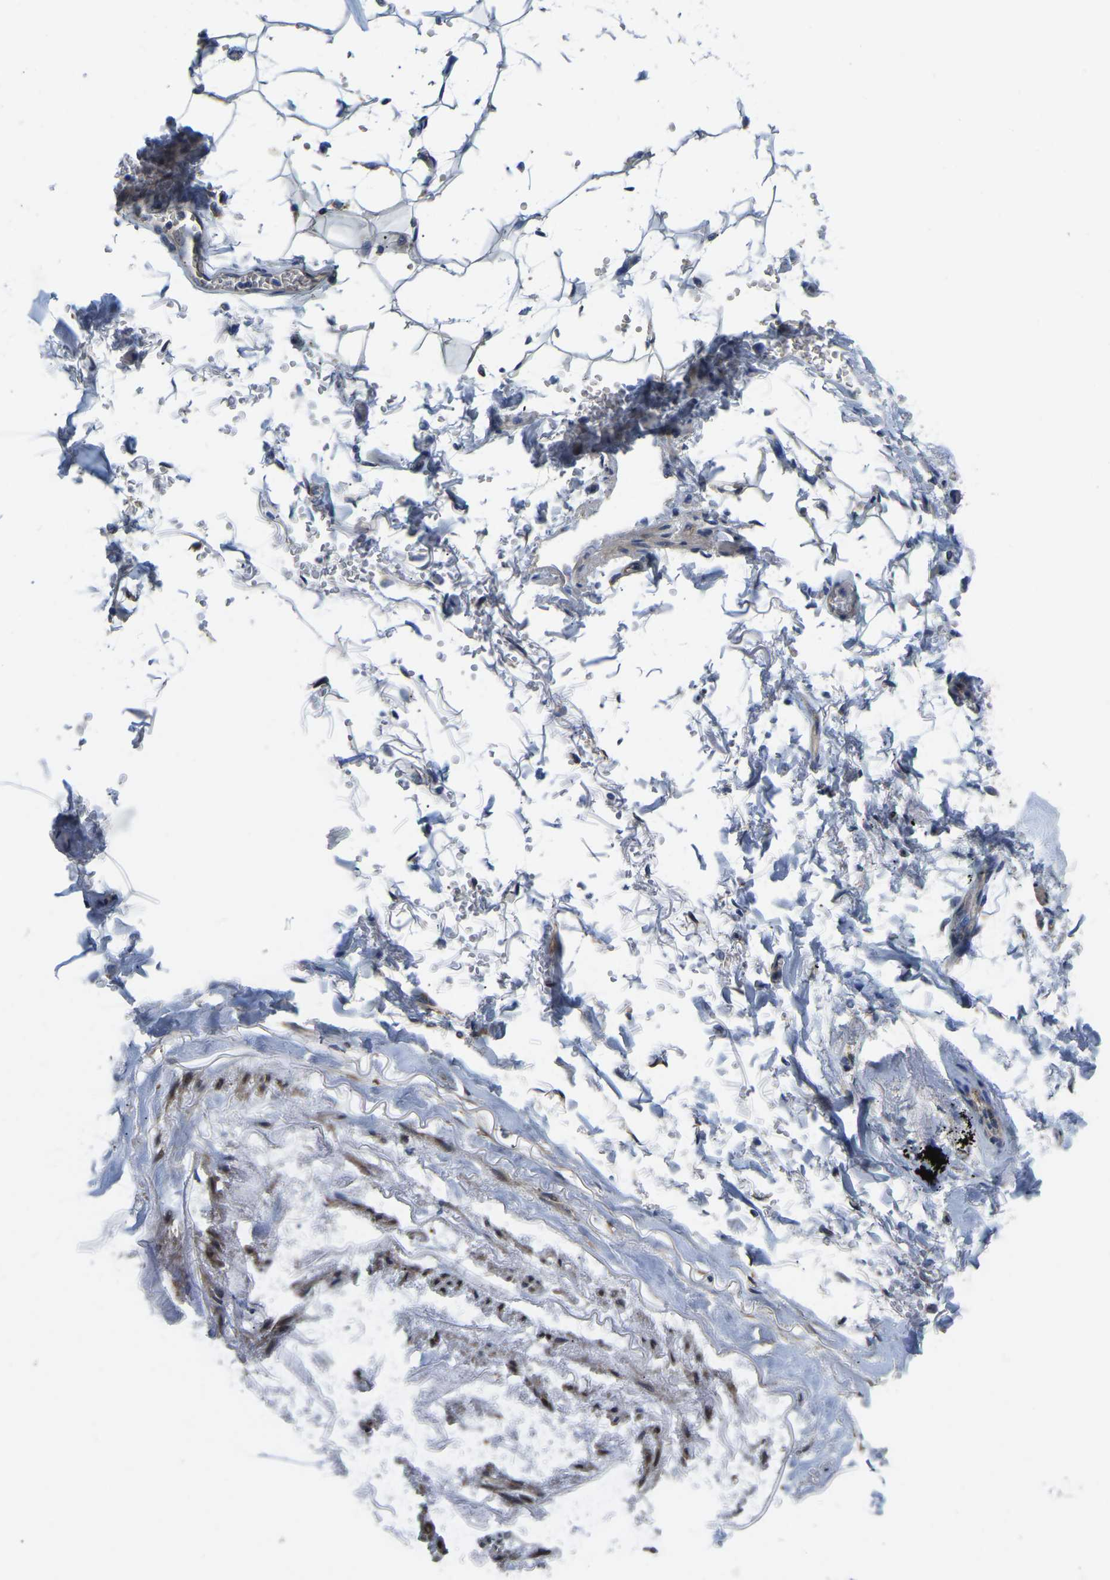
{"staining": {"intensity": "negative", "quantity": "none", "location": "none"}, "tissue": "adipose tissue", "cell_type": "Adipocytes", "image_type": "normal", "snomed": [{"axis": "morphology", "description": "Normal tissue, NOS"}, {"axis": "topography", "description": "Cartilage tissue"}, {"axis": "topography", "description": "Lung"}], "caption": "This is an immunohistochemistry image of unremarkable adipose tissue. There is no expression in adipocytes.", "gene": "HIGD2B", "patient": {"sex": "female", "age": 77}}